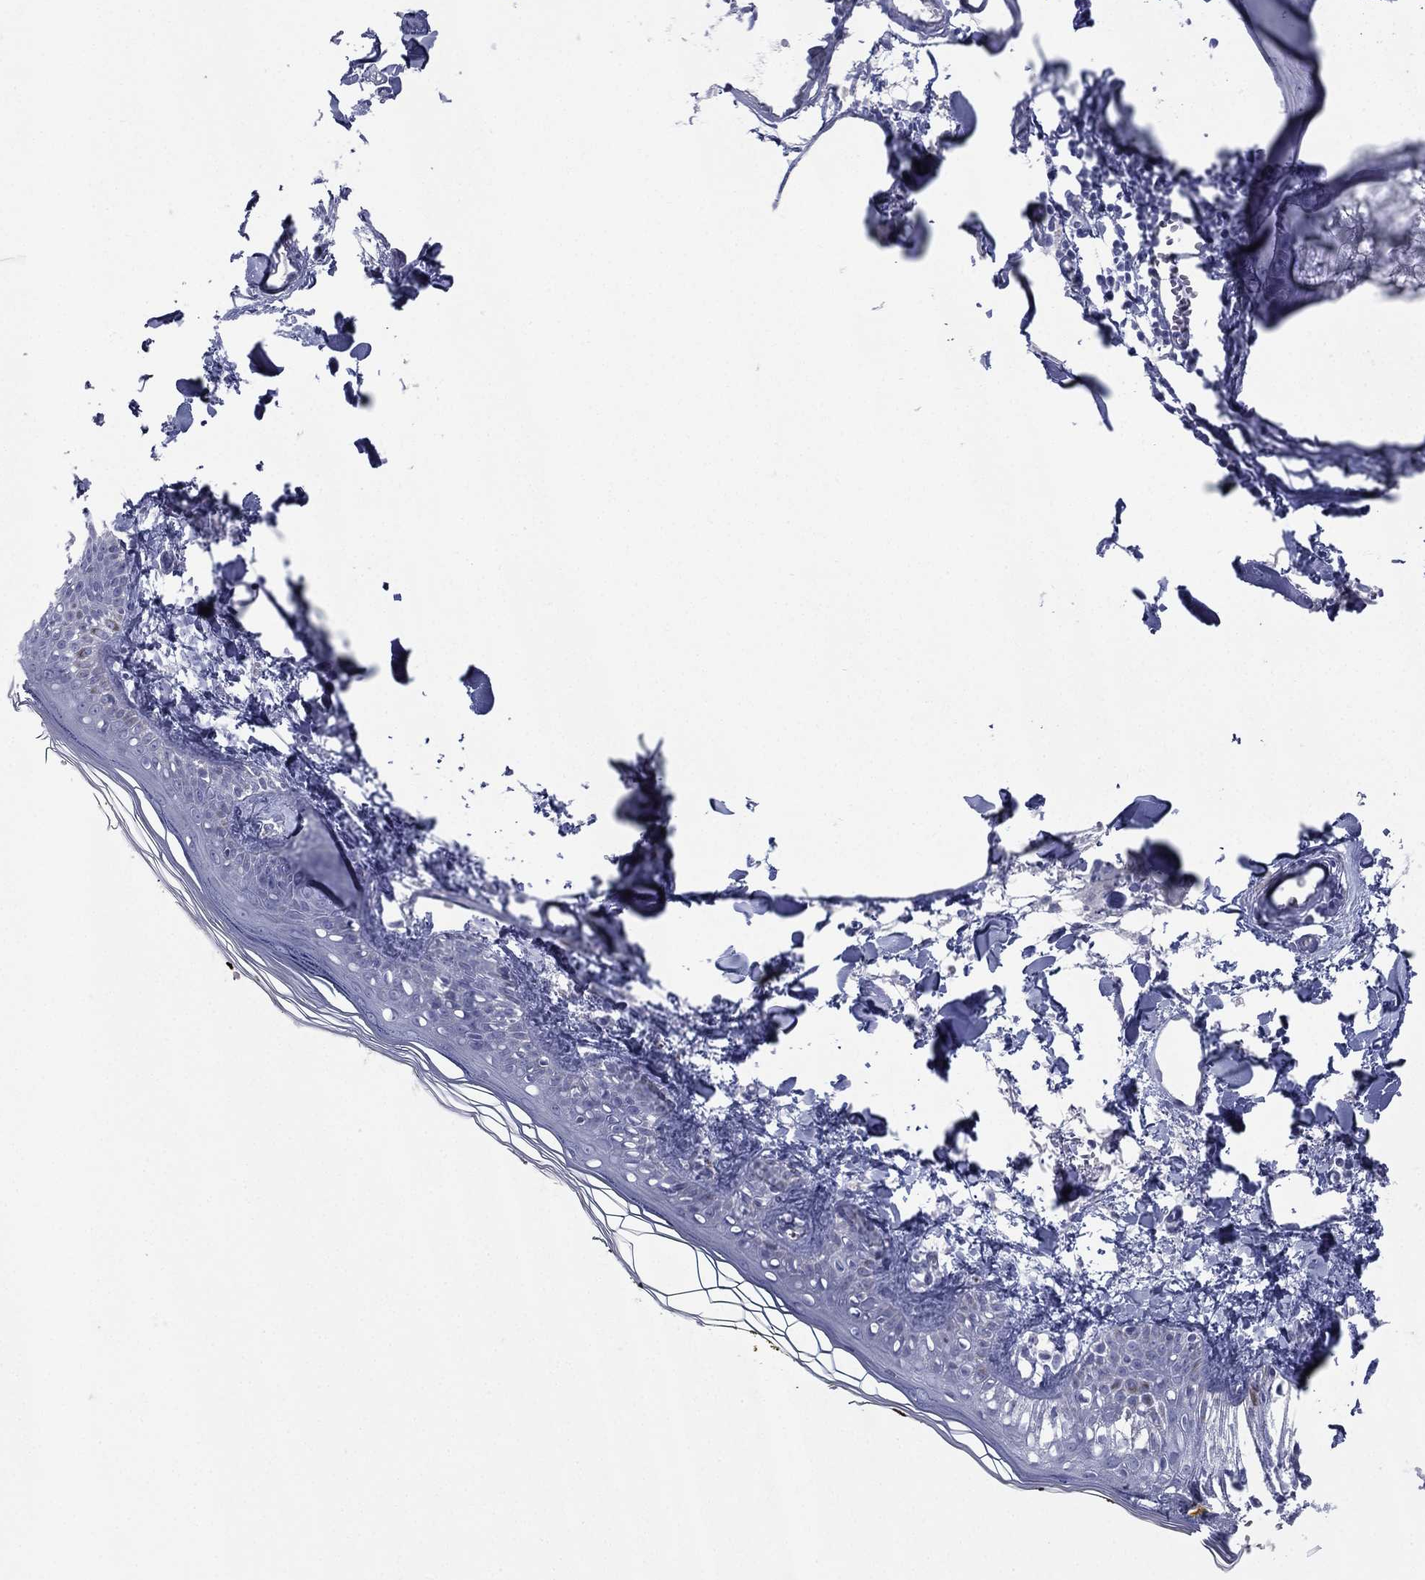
{"staining": {"intensity": "negative", "quantity": "none", "location": "none"}, "tissue": "skin", "cell_type": "Fibroblasts", "image_type": "normal", "snomed": [{"axis": "morphology", "description": "Normal tissue, NOS"}, {"axis": "topography", "description": "Skin"}], "caption": "Immunohistochemistry micrograph of benign skin: human skin stained with DAB displays no significant protein staining in fibroblasts.", "gene": "FCER2", "patient": {"sex": "male", "age": 76}}